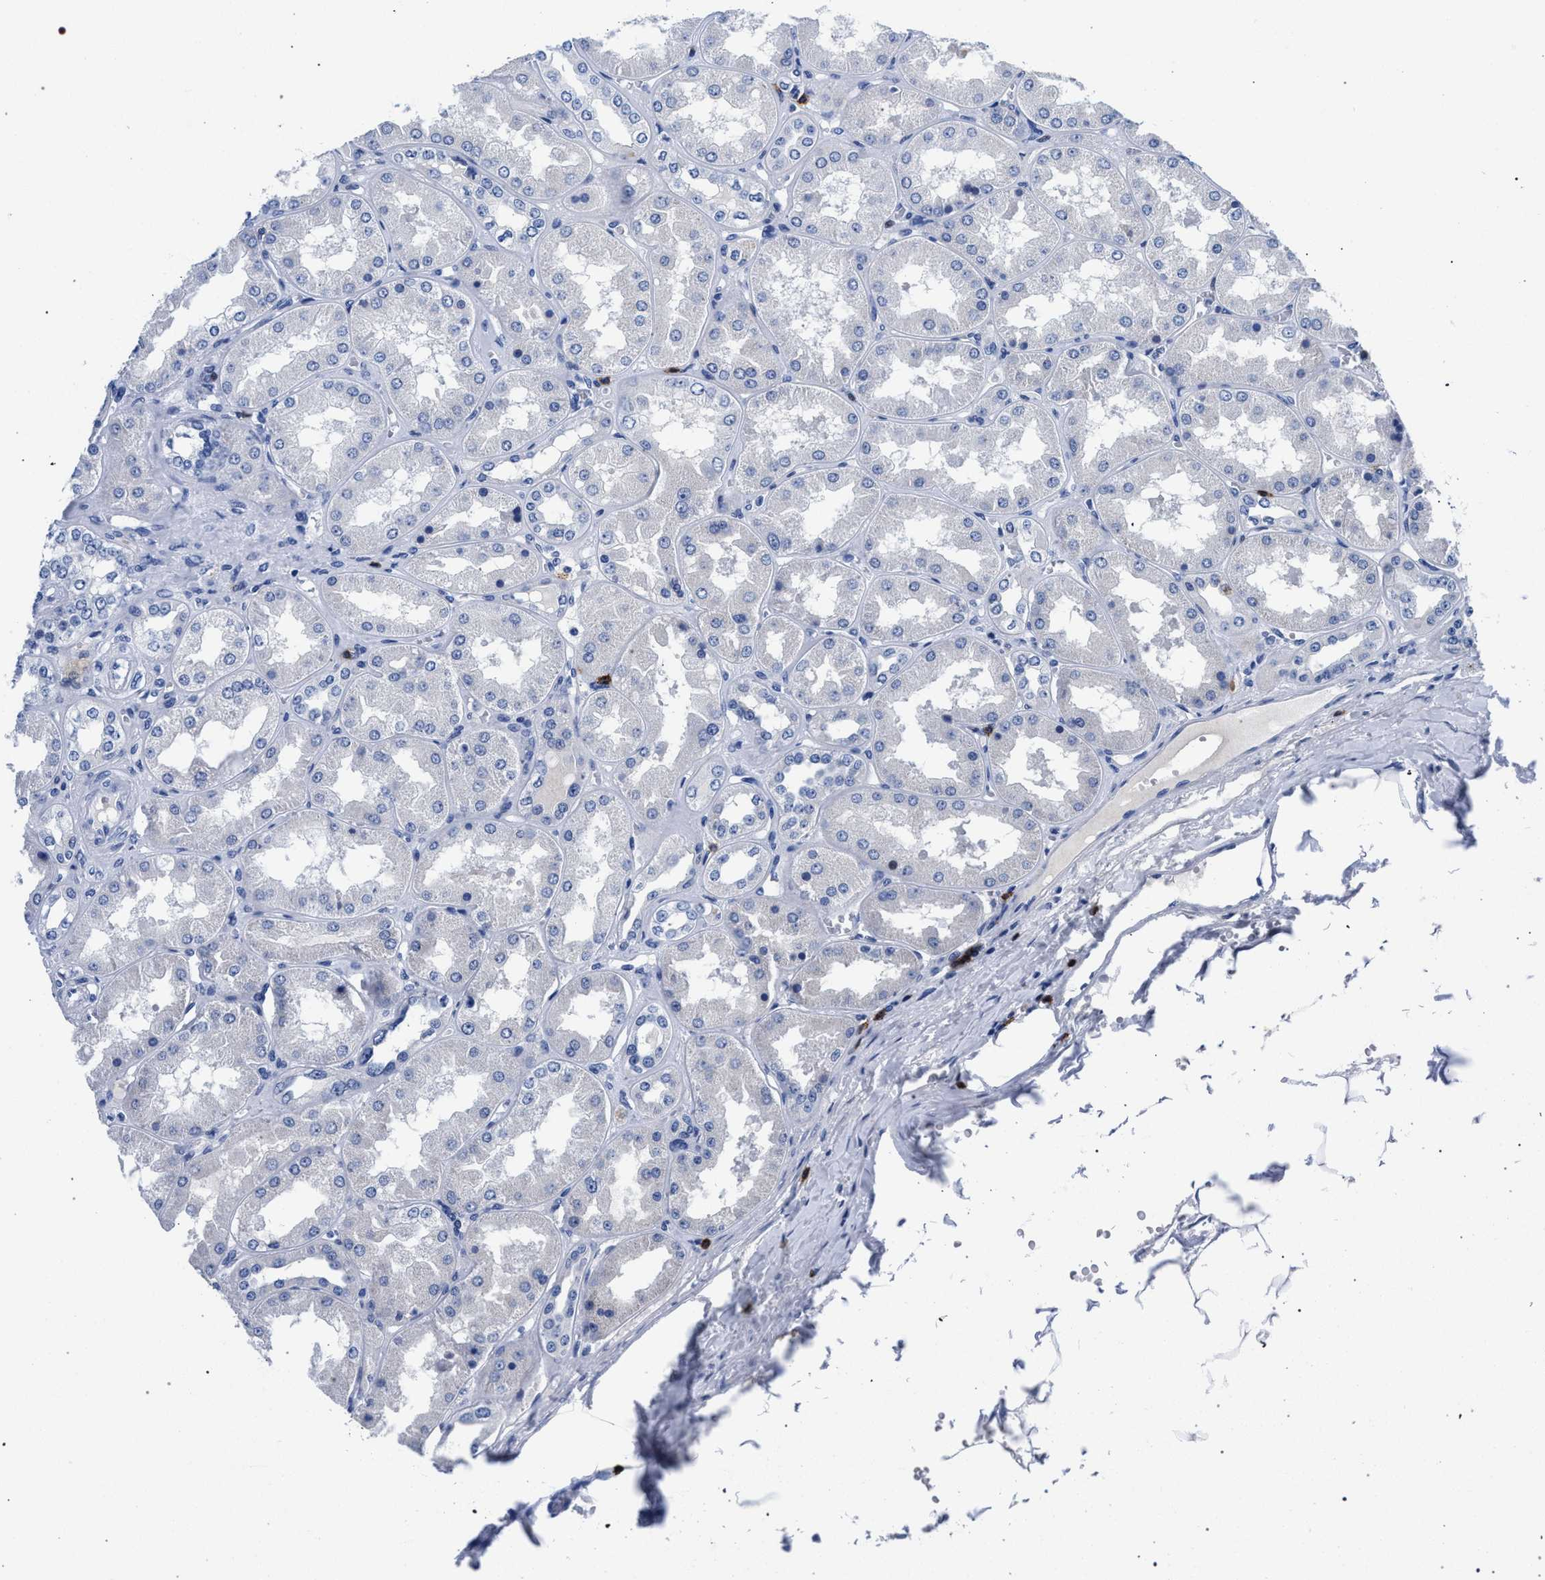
{"staining": {"intensity": "negative", "quantity": "none", "location": "none"}, "tissue": "kidney", "cell_type": "Cells in tubules", "image_type": "normal", "snomed": [{"axis": "morphology", "description": "Normal tissue, NOS"}, {"axis": "topography", "description": "Kidney"}], "caption": "Immunohistochemical staining of normal human kidney demonstrates no significant expression in cells in tubules.", "gene": "KLRK1", "patient": {"sex": "female", "age": 56}}